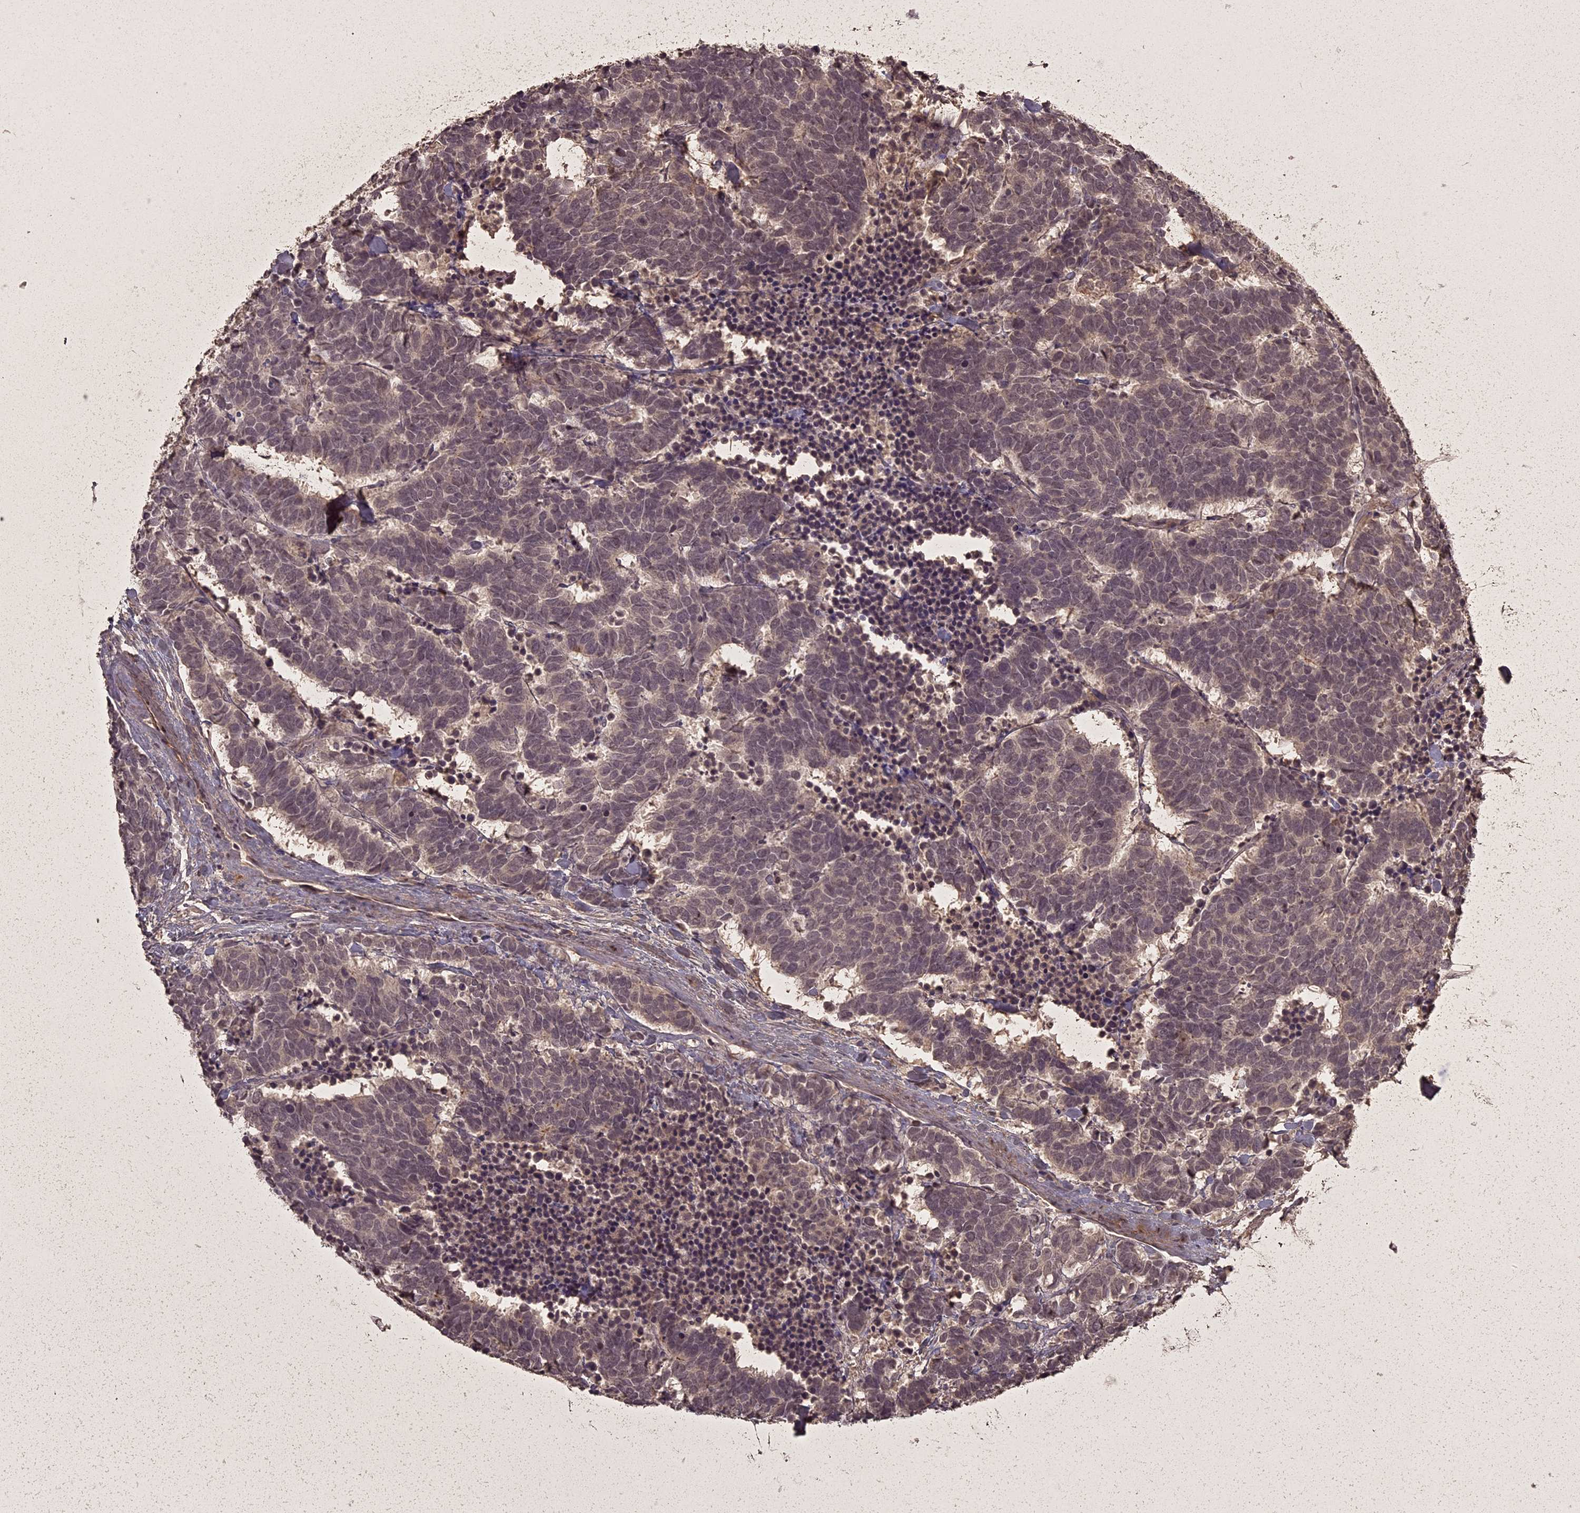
{"staining": {"intensity": "negative", "quantity": "none", "location": "none"}, "tissue": "carcinoid", "cell_type": "Tumor cells", "image_type": "cancer", "snomed": [{"axis": "morphology", "description": "Carcinoma, NOS"}, {"axis": "morphology", "description": "Carcinoid, malignant, NOS"}, {"axis": "topography", "description": "Urinary bladder"}], "caption": "Immunohistochemical staining of human carcinoid displays no significant positivity in tumor cells.", "gene": "ING5", "patient": {"sex": "male", "age": 57}}